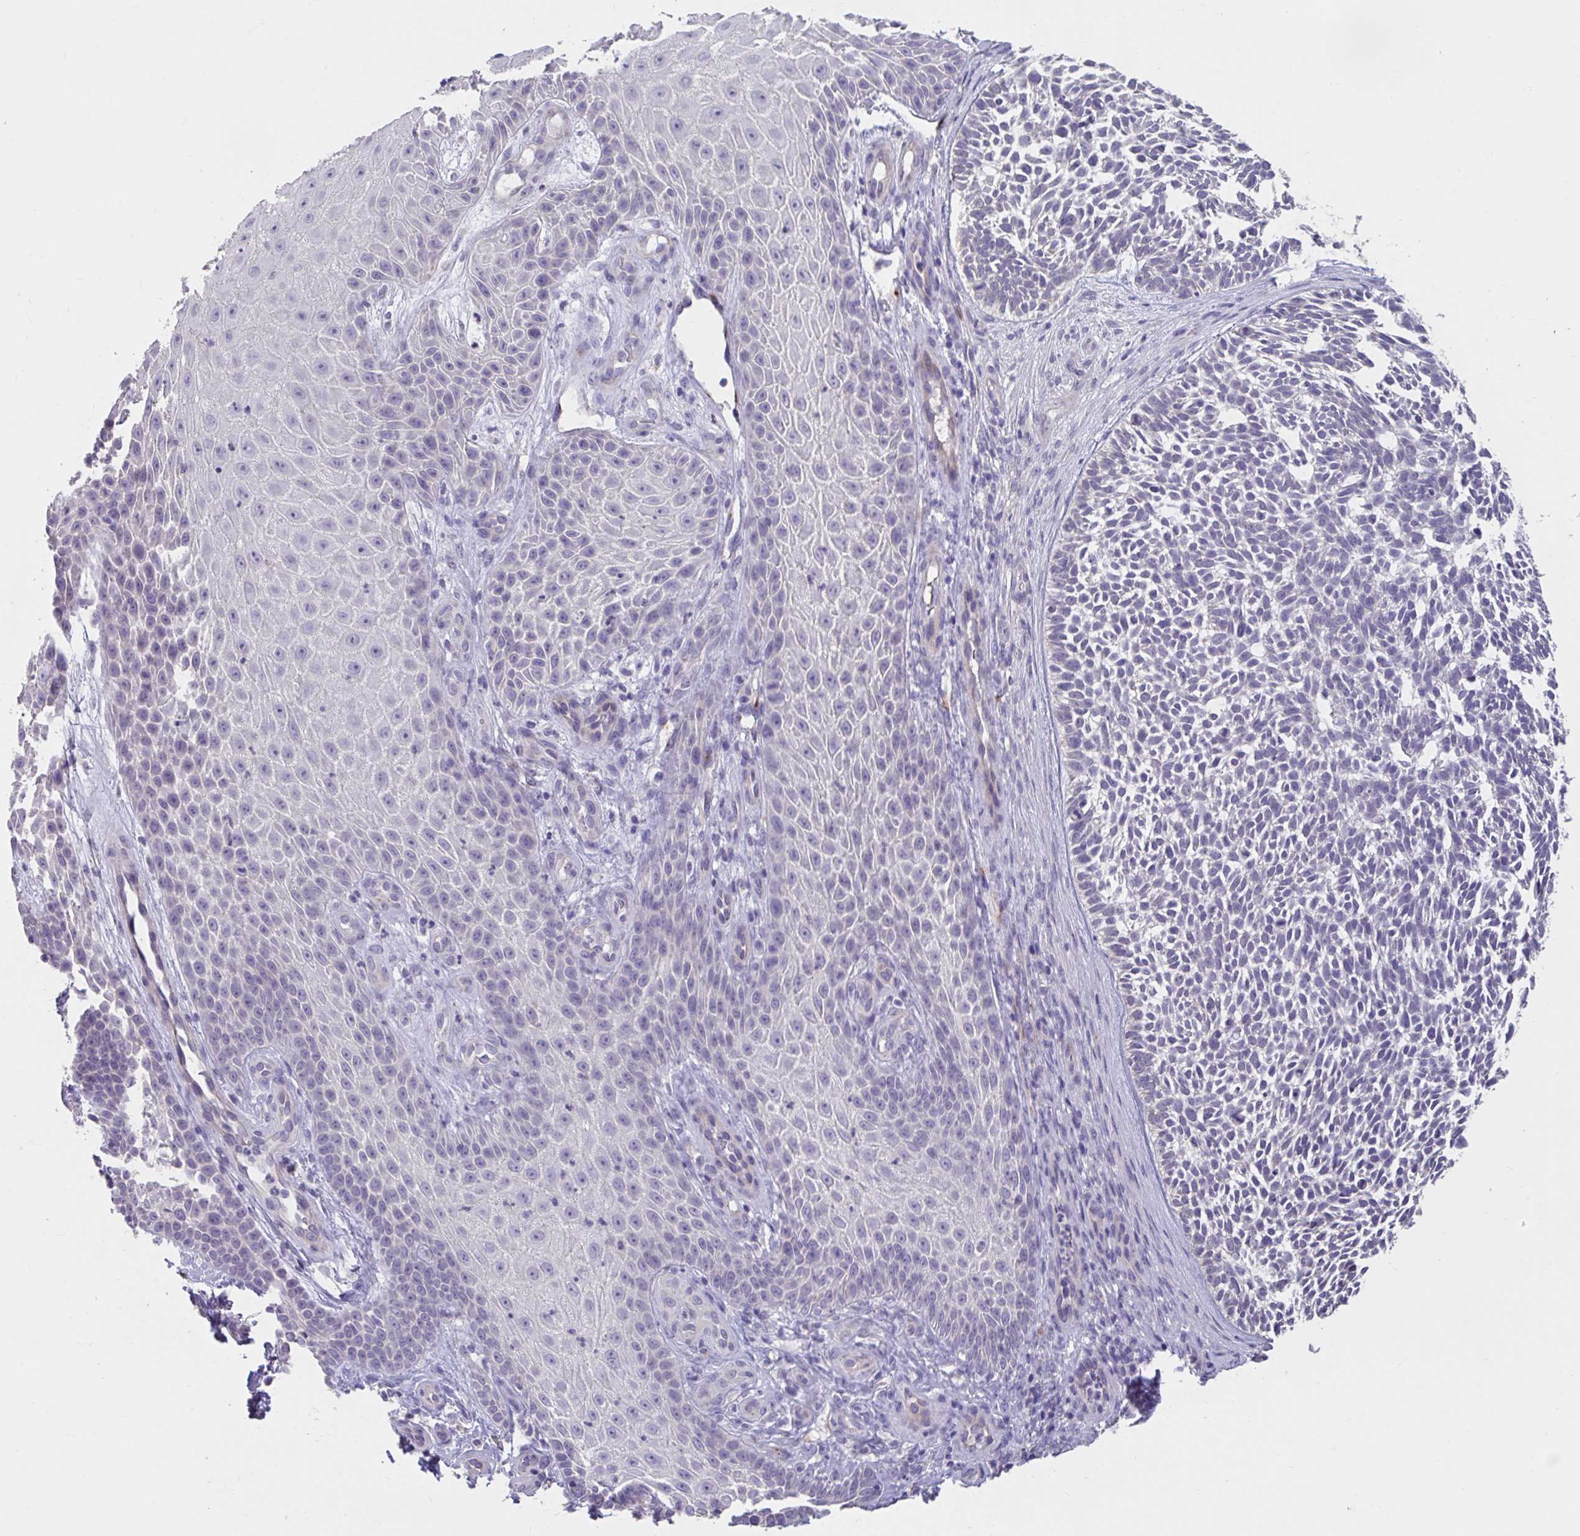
{"staining": {"intensity": "weak", "quantity": "<25%", "location": "cytoplasmic/membranous"}, "tissue": "skin cancer", "cell_type": "Tumor cells", "image_type": "cancer", "snomed": [{"axis": "morphology", "description": "Basal cell carcinoma"}, {"axis": "topography", "description": "Skin"}, {"axis": "topography", "description": "Skin, foot"}], "caption": "There is no significant positivity in tumor cells of skin cancer.", "gene": "GPR162", "patient": {"sex": "female", "age": 77}}